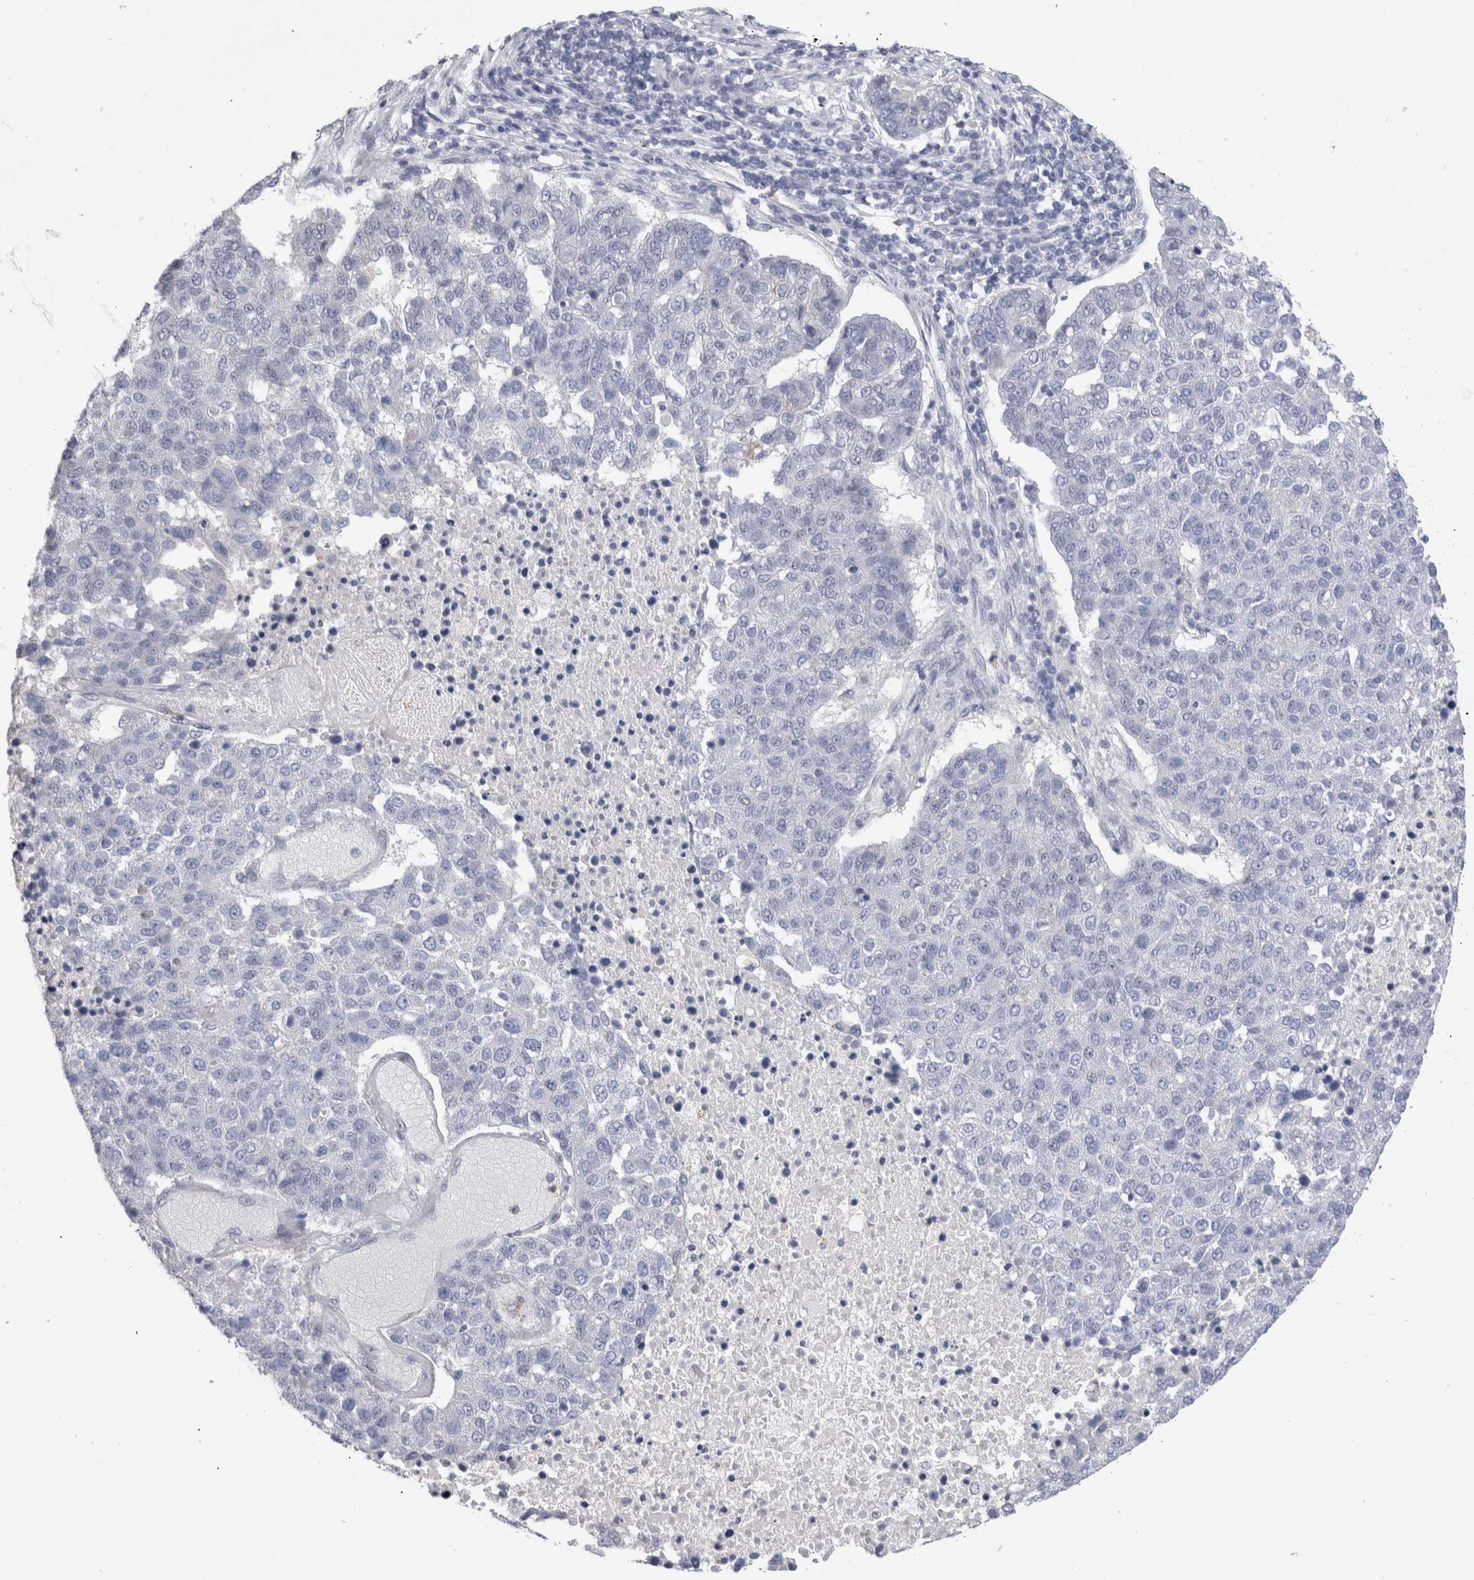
{"staining": {"intensity": "negative", "quantity": "none", "location": "none"}, "tissue": "pancreatic cancer", "cell_type": "Tumor cells", "image_type": "cancer", "snomed": [{"axis": "morphology", "description": "Adenocarcinoma, NOS"}, {"axis": "topography", "description": "Pancreas"}], "caption": "Tumor cells show no significant expression in adenocarcinoma (pancreatic).", "gene": "RBM6", "patient": {"sex": "female", "age": 61}}